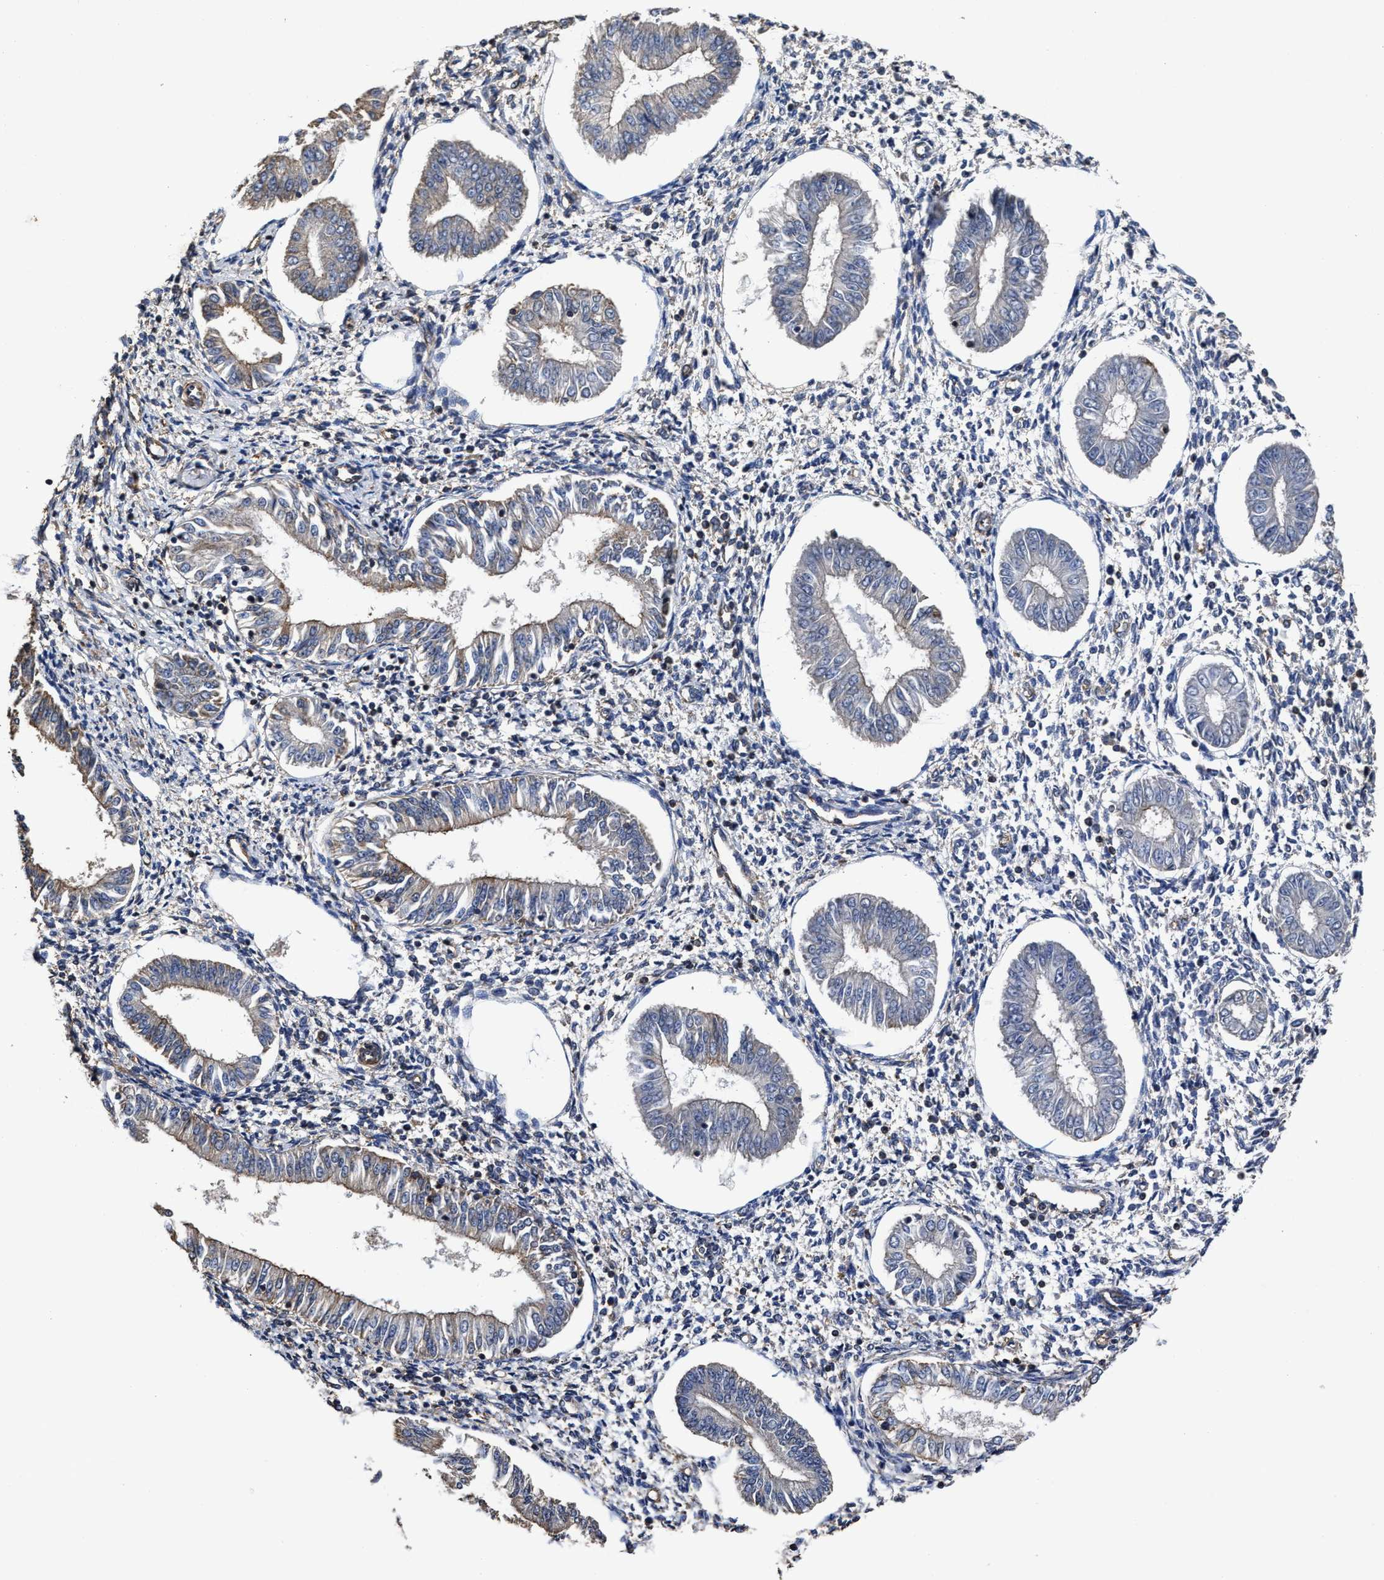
{"staining": {"intensity": "moderate", "quantity": "<25%", "location": "cytoplasmic/membranous"}, "tissue": "endometrium", "cell_type": "Cells in endometrial stroma", "image_type": "normal", "snomed": [{"axis": "morphology", "description": "Normal tissue, NOS"}, {"axis": "topography", "description": "Endometrium"}], "caption": "An IHC histopathology image of unremarkable tissue is shown. Protein staining in brown labels moderate cytoplasmic/membranous positivity in endometrium within cells in endometrial stroma. (DAB = brown stain, brightfield microscopy at high magnification).", "gene": "SFXN4", "patient": {"sex": "female", "age": 50}}